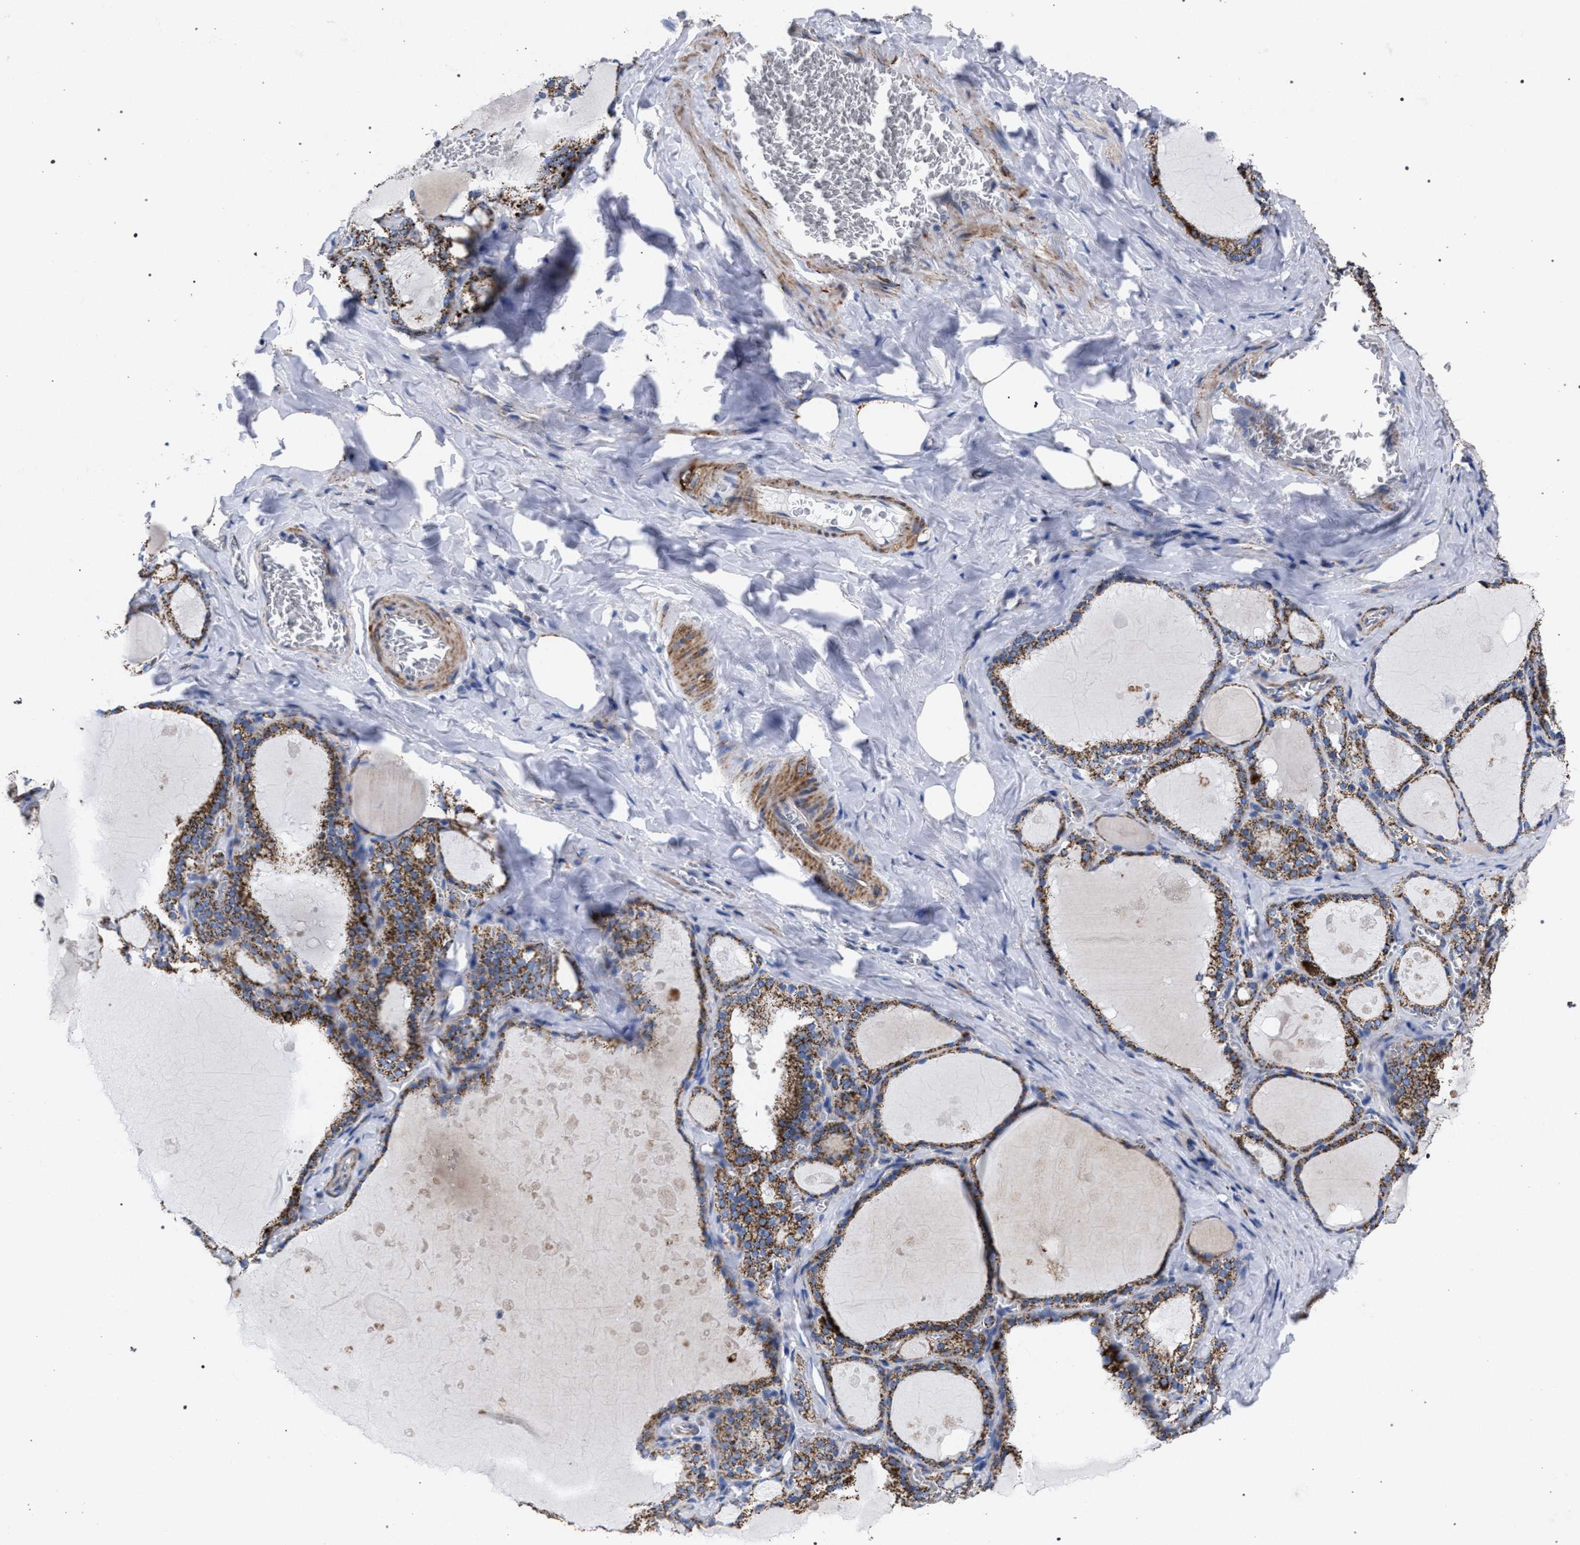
{"staining": {"intensity": "moderate", "quantity": ">75%", "location": "cytoplasmic/membranous"}, "tissue": "thyroid gland", "cell_type": "Glandular cells", "image_type": "normal", "snomed": [{"axis": "morphology", "description": "Normal tissue, NOS"}, {"axis": "topography", "description": "Thyroid gland"}], "caption": "Immunohistochemical staining of unremarkable human thyroid gland displays >75% levels of moderate cytoplasmic/membranous protein positivity in about >75% of glandular cells. The protein is shown in brown color, while the nuclei are stained blue.", "gene": "ACADS", "patient": {"sex": "male", "age": 56}}